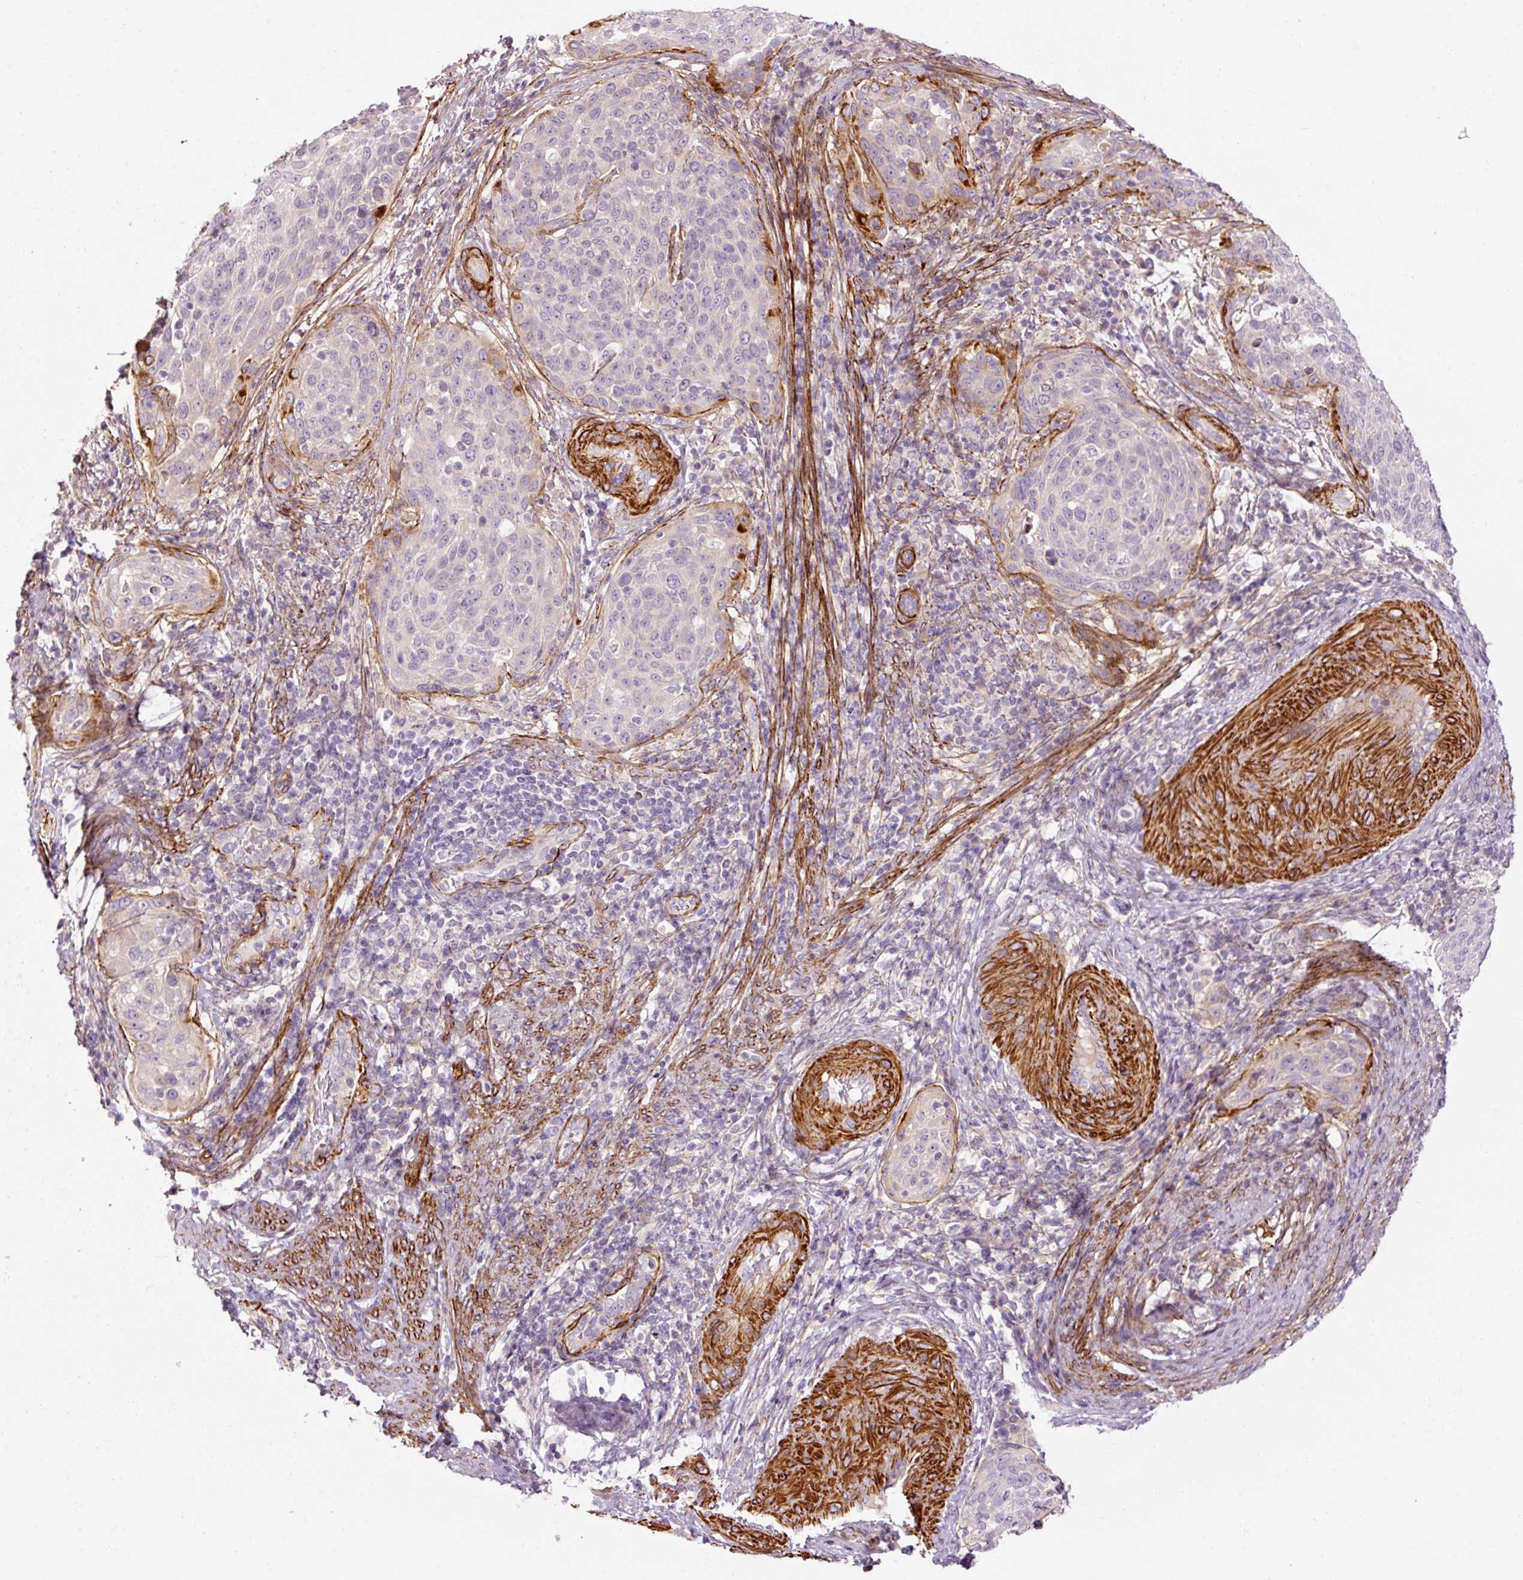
{"staining": {"intensity": "negative", "quantity": "none", "location": "none"}, "tissue": "cervical cancer", "cell_type": "Tumor cells", "image_type": "cancer", "snomed": [{"axis": "morphology", "description": "Squamous cell carcinoma, NOS"}, {"axis": "topography", "description": "Cervix"}], "caption": "A micrograph of cervical squamous cell carcinoma stained for a protein shows no brown staining in tumor cells.", "gene": "ANKRD20A1", "patient": {"sex": "female", "age": 31}}